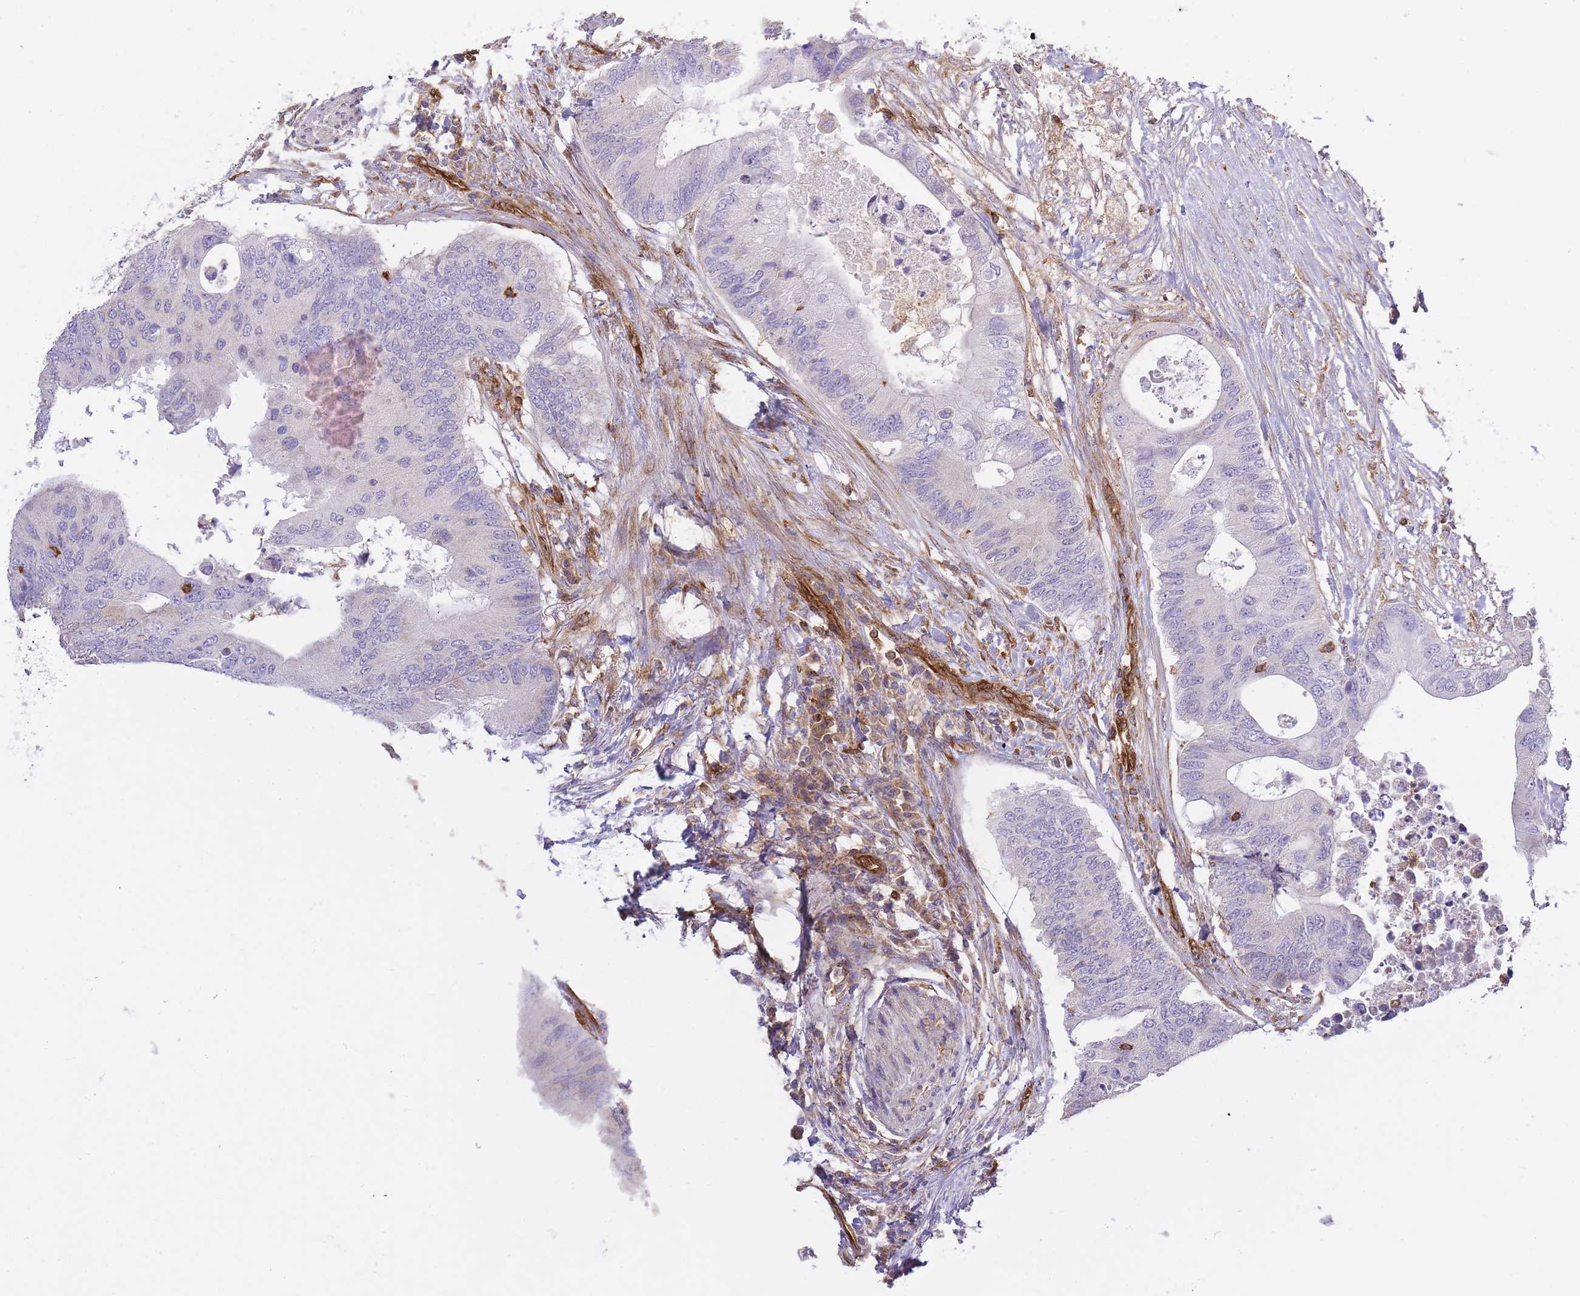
{"staining": {"intensity": "negative", "quantity": "none", "location": "none"}, "tissue": "colorectal cancer", "cell_type": "Tumor cells", "image_type": "cancer", "snomed": [{"axis": "morphology", "description": "Adenocarcinoma, NOS"}, {"axis": "topography", "description": "Colon"}], "caption": "A micrograph of colorectal cancer stained for a protein demonstrates no brown staining in tumor cells.", "gene": "MSN", "patient": {"sex": "male", "age": 71}}